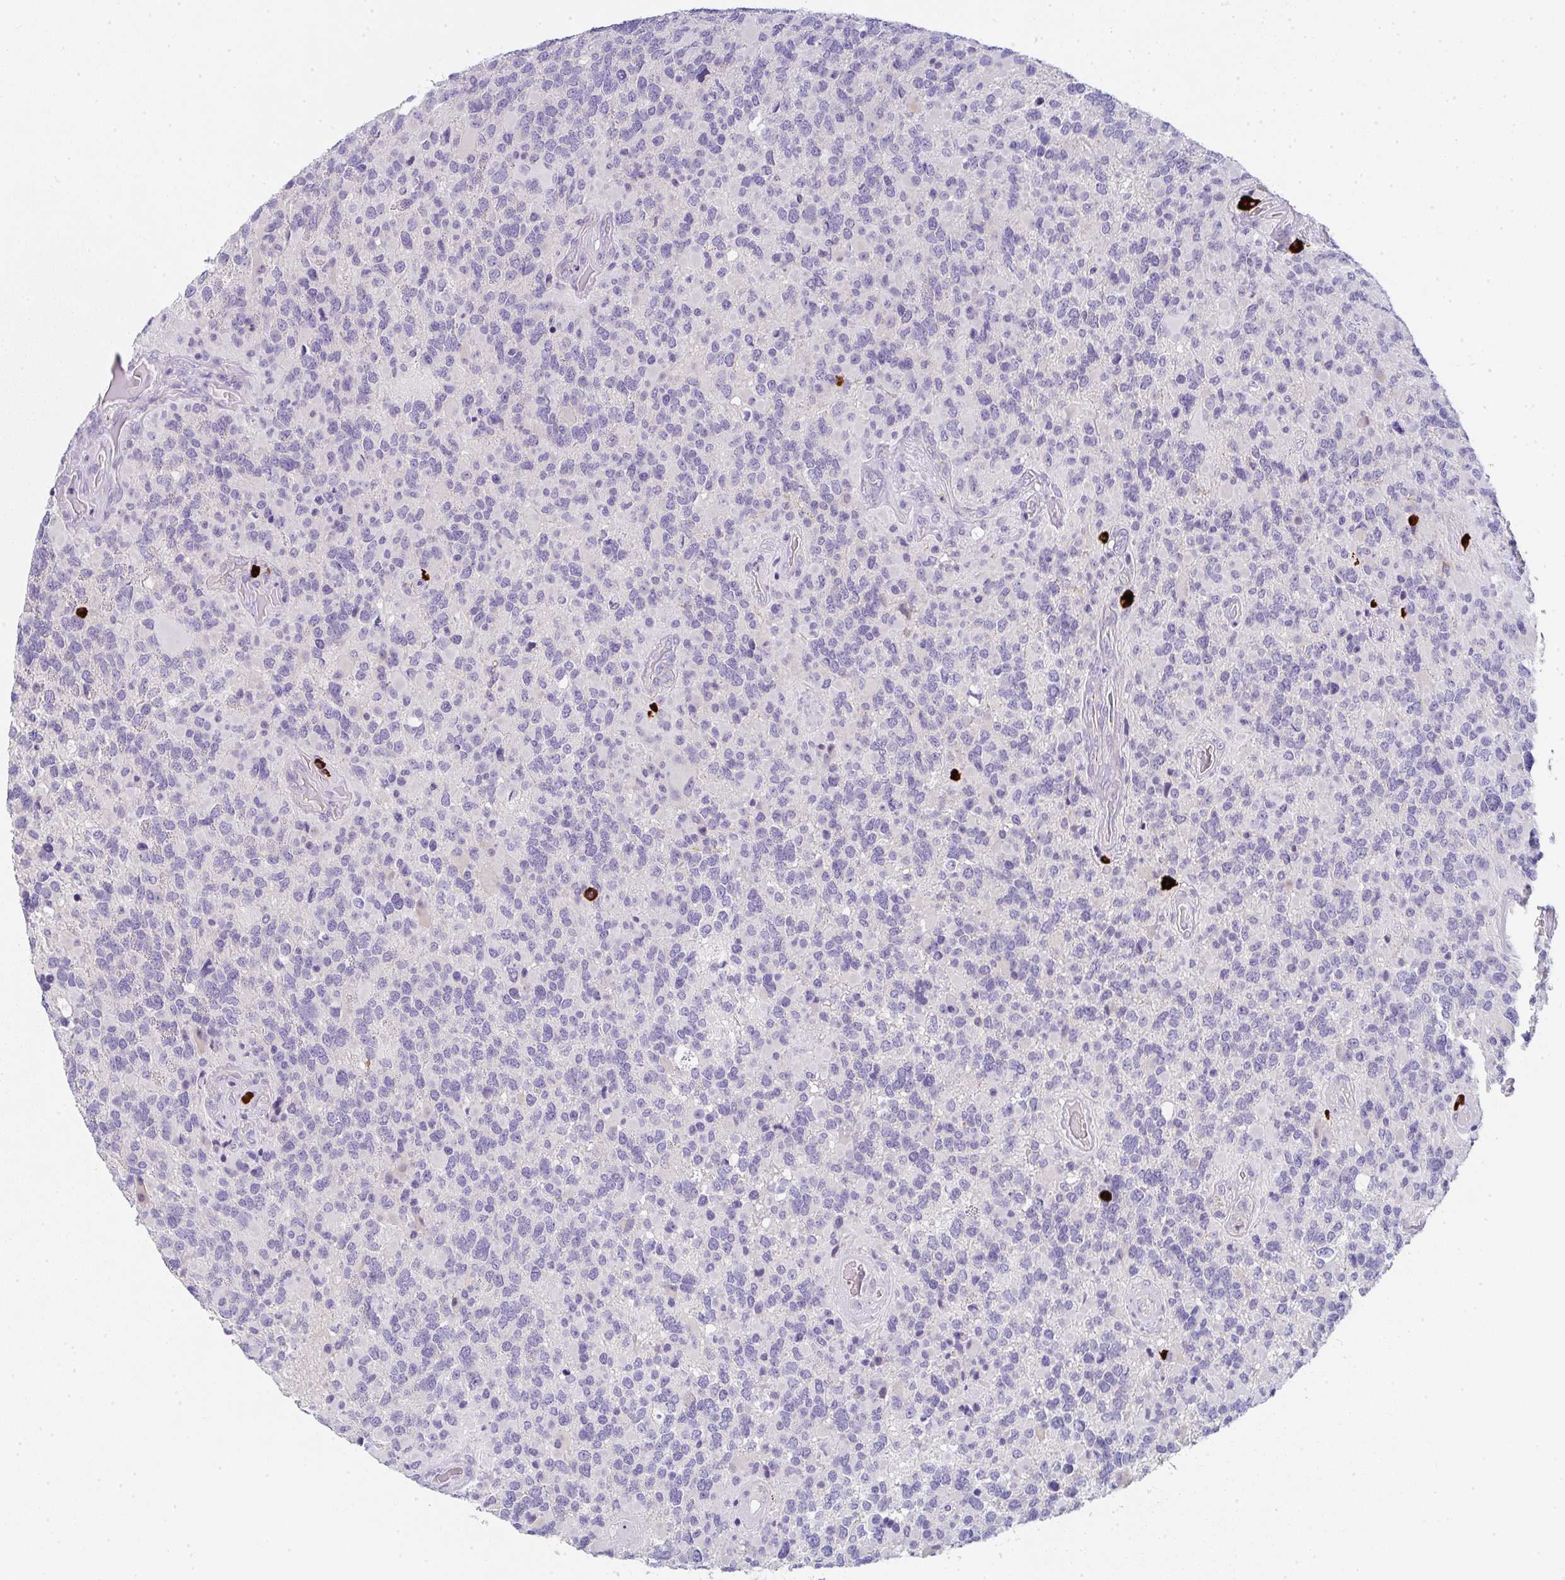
{"staining": {"intensity": "negative", "quantity": "none", "location": "none"}, "tissue": "glioma", "cell_type": "Tumor cells", "image_type": "cancer", "snomed": [{"axis": "morphology", "description": "Glioma, malignant, High grade"}, {"axis": "topography", "description": "Brain"}], "caption": "Immunohistochemical staining of human glioma displays no significant positivity in tumor cells.", "gene": "CACNA1S", "patient": {"sex": "female", "age": 40}}